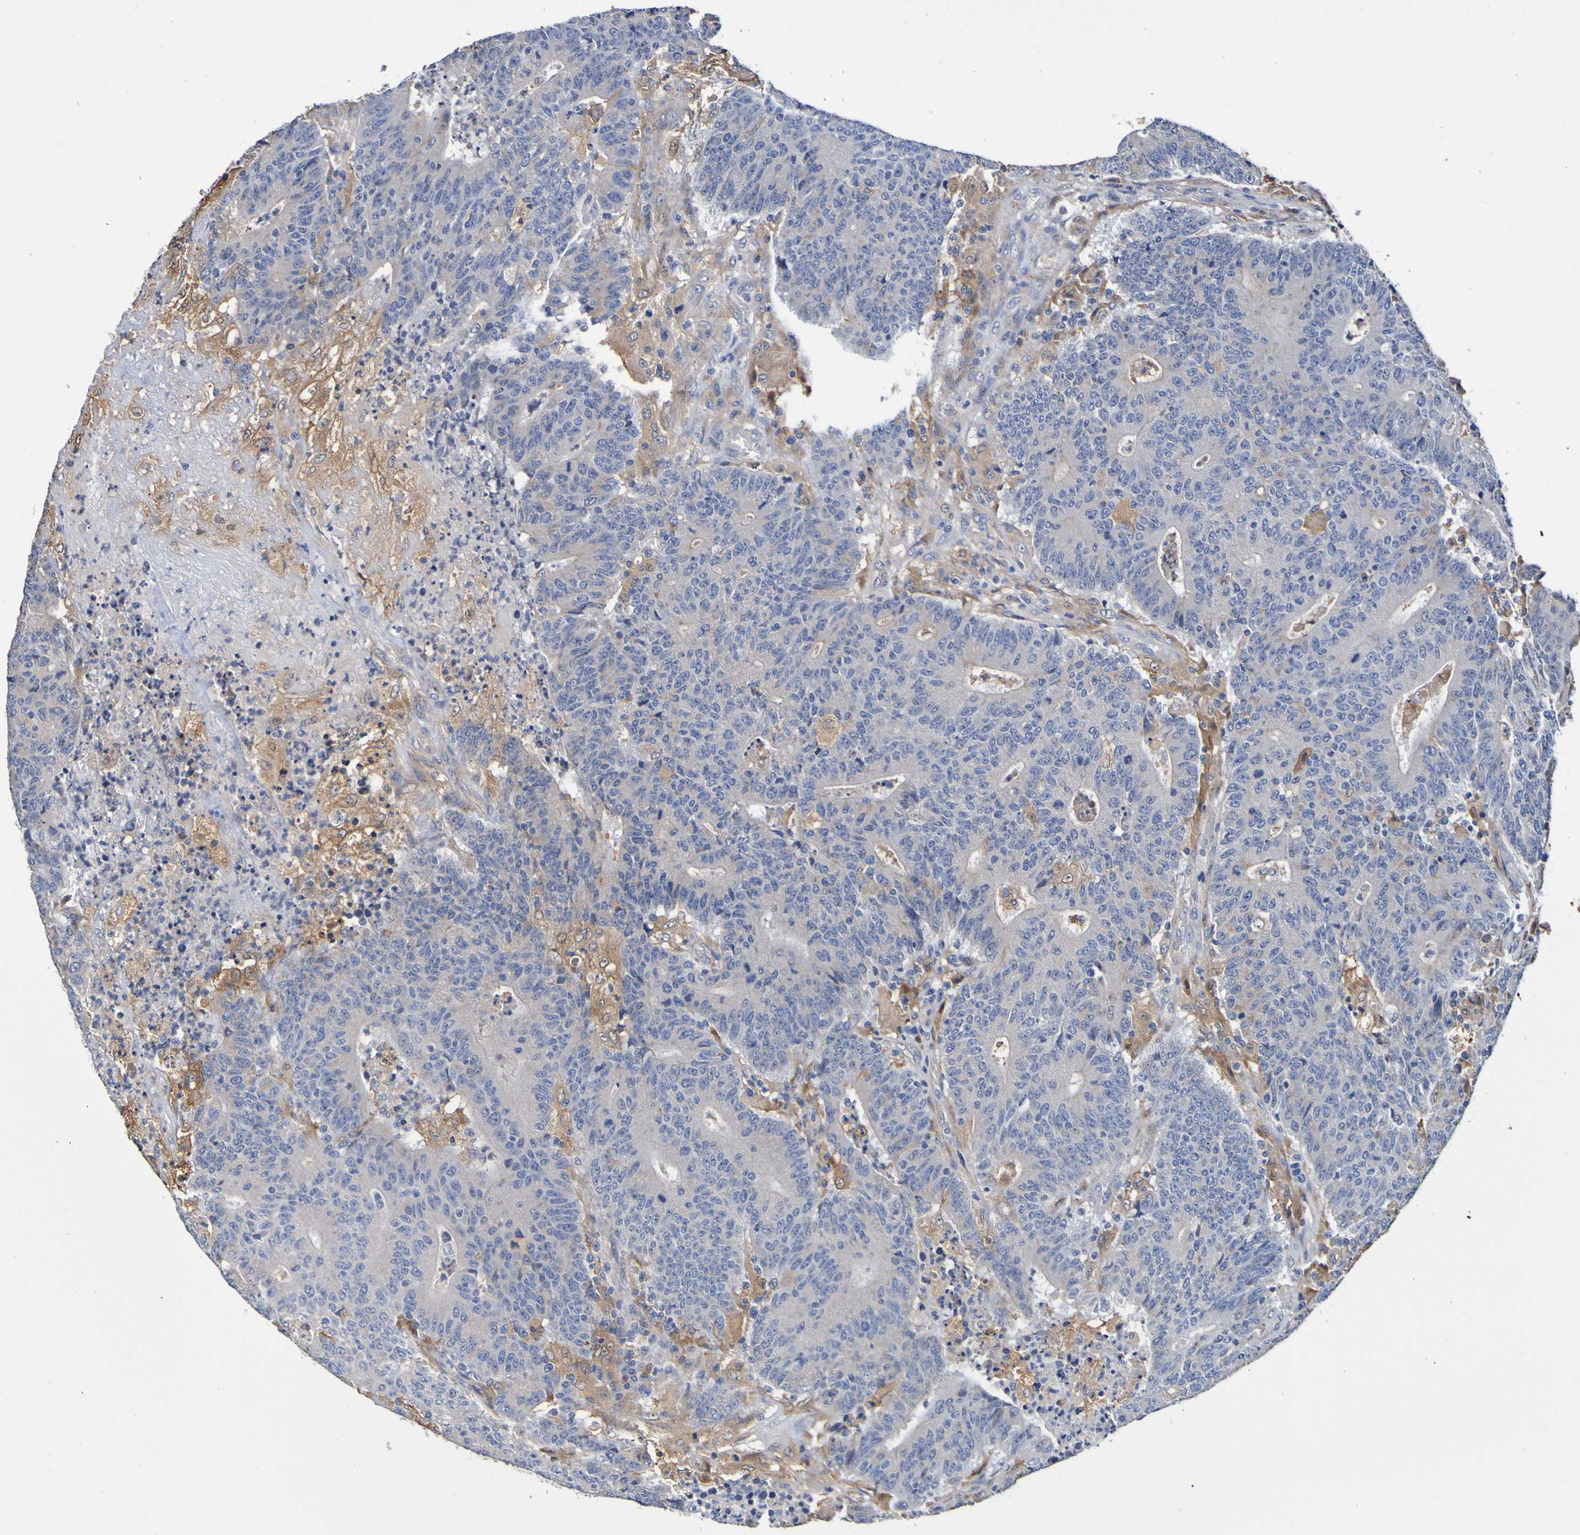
{"staining": {"intensity": "weak", "quantity": ">75%", "location": "cytoplasmic/membranous"}, "tissue": "colorectal cancer", "cell_type": "Tumor cells", "image_type": "cancer", "snomed": [{"axis": "morphology", "description": "Normal tissue, NOS"}, {"axis": "morphology", "description": "Adenocarcinoma, NOS"}, {"axis": "topography", "description": "Colon"}], "caption": "Immunohistochemistry micrograph of colorectal cancer stained for a protein (brown), which shows low levels of weak cytoplasmic/membranous expression in approximately >75% of tumor cells.", "gene": "METAP2", "patient": {"sex": "female", "age": 75}}